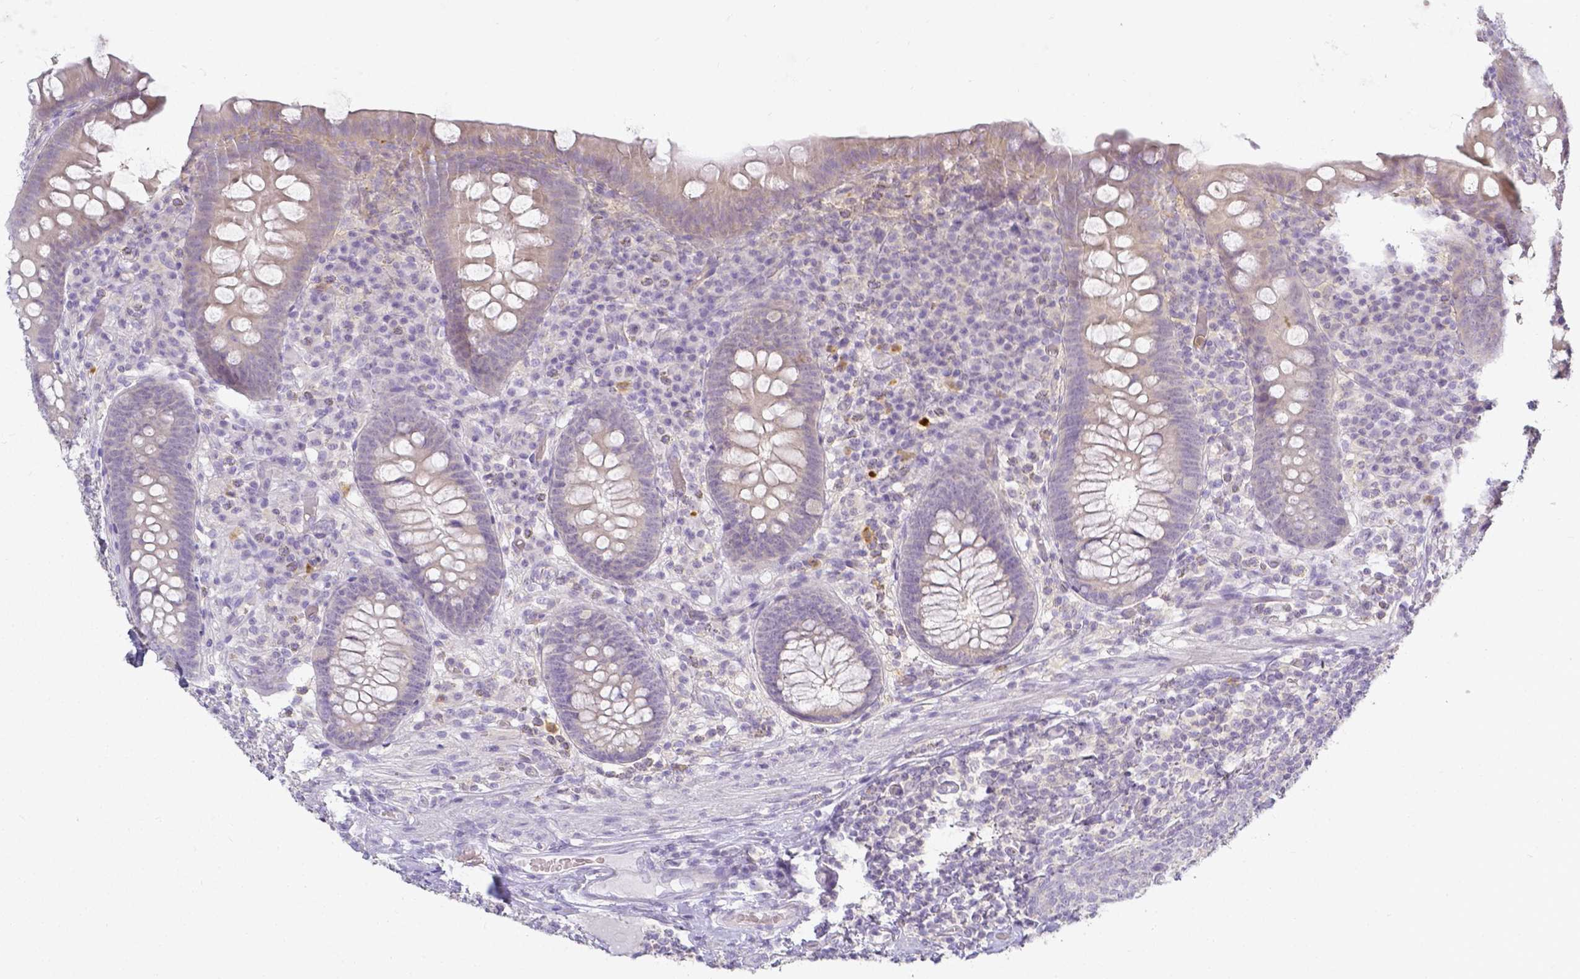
{"staining": {"intensity": "negative", "quantity": "none", "location": "none"}, "tissue": "appendix", "cell_type": "Glandular cells", "image_type": "normal", "snomed": [{"axis": "morphology", "description": "Normal tissue, NOS"}, {"axis": "topography", "description": "Appendix"}], "caption": "The IHC photomicrograph has no significant positivity in glandular cells of appendix. Brightfield microscopy of immunohistochemistry stained with DAB (3,3'-diaminobenzidine) (brown) and hematoxylin (blue), captured at high magnification.", "gene": "KCNH1", "patient": {"sex": "male", "age": 71}}